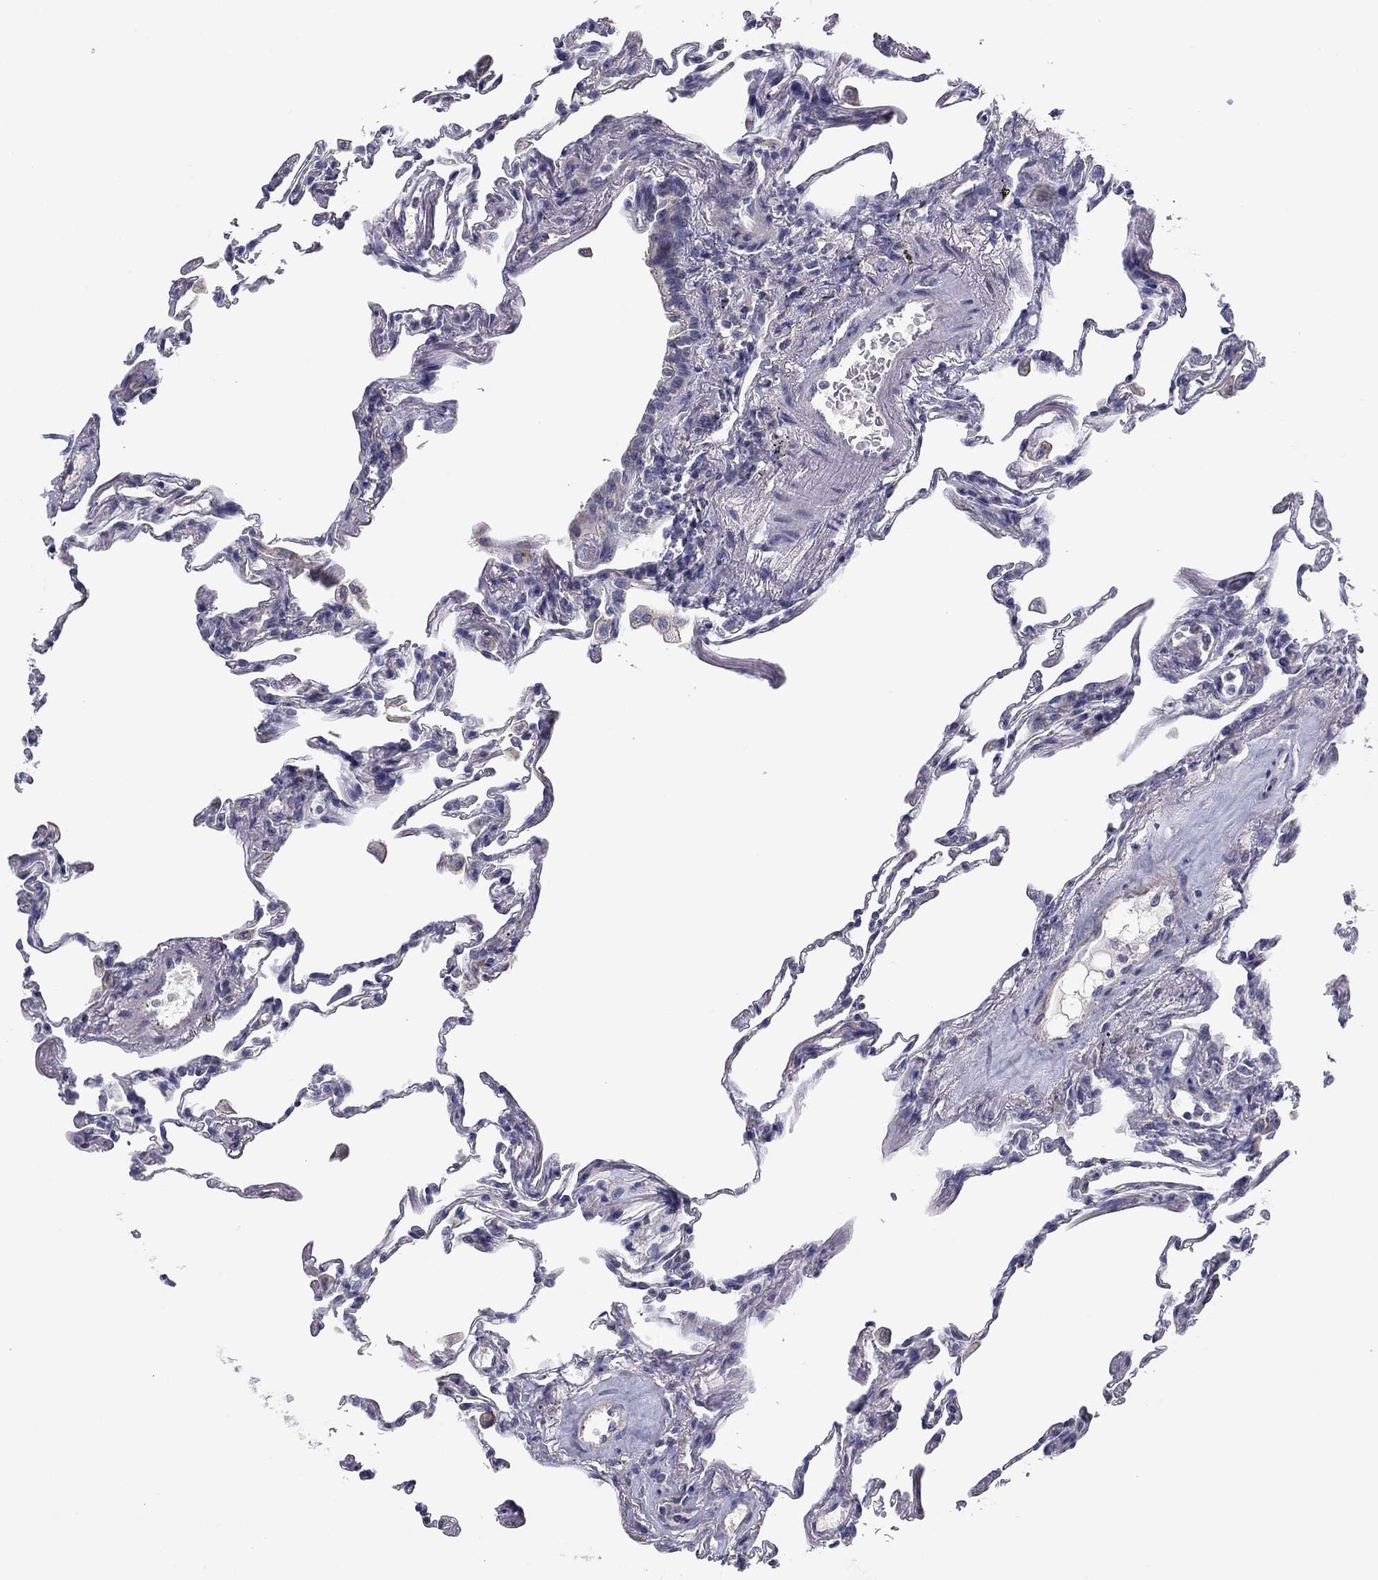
{"staining": {"intensity": "negative", "quantity": "none", "location": "none"}, "tissue": "lung", "cell_type": "Alveolar cells", "image_type": "normal", "snomed": [{"axis": "morphology", "description": "Normal tissue, NOS"}, {"axis": "topography", "description": "Lung"}], "caption": "Immunohistochemistry (IHC) histopathology image of benign human lung stained for a protein (brown), which displays no expression in alveolar cells.", "gene": "SEPTIN3", "patient": {"sex": "female", "age": 57}}